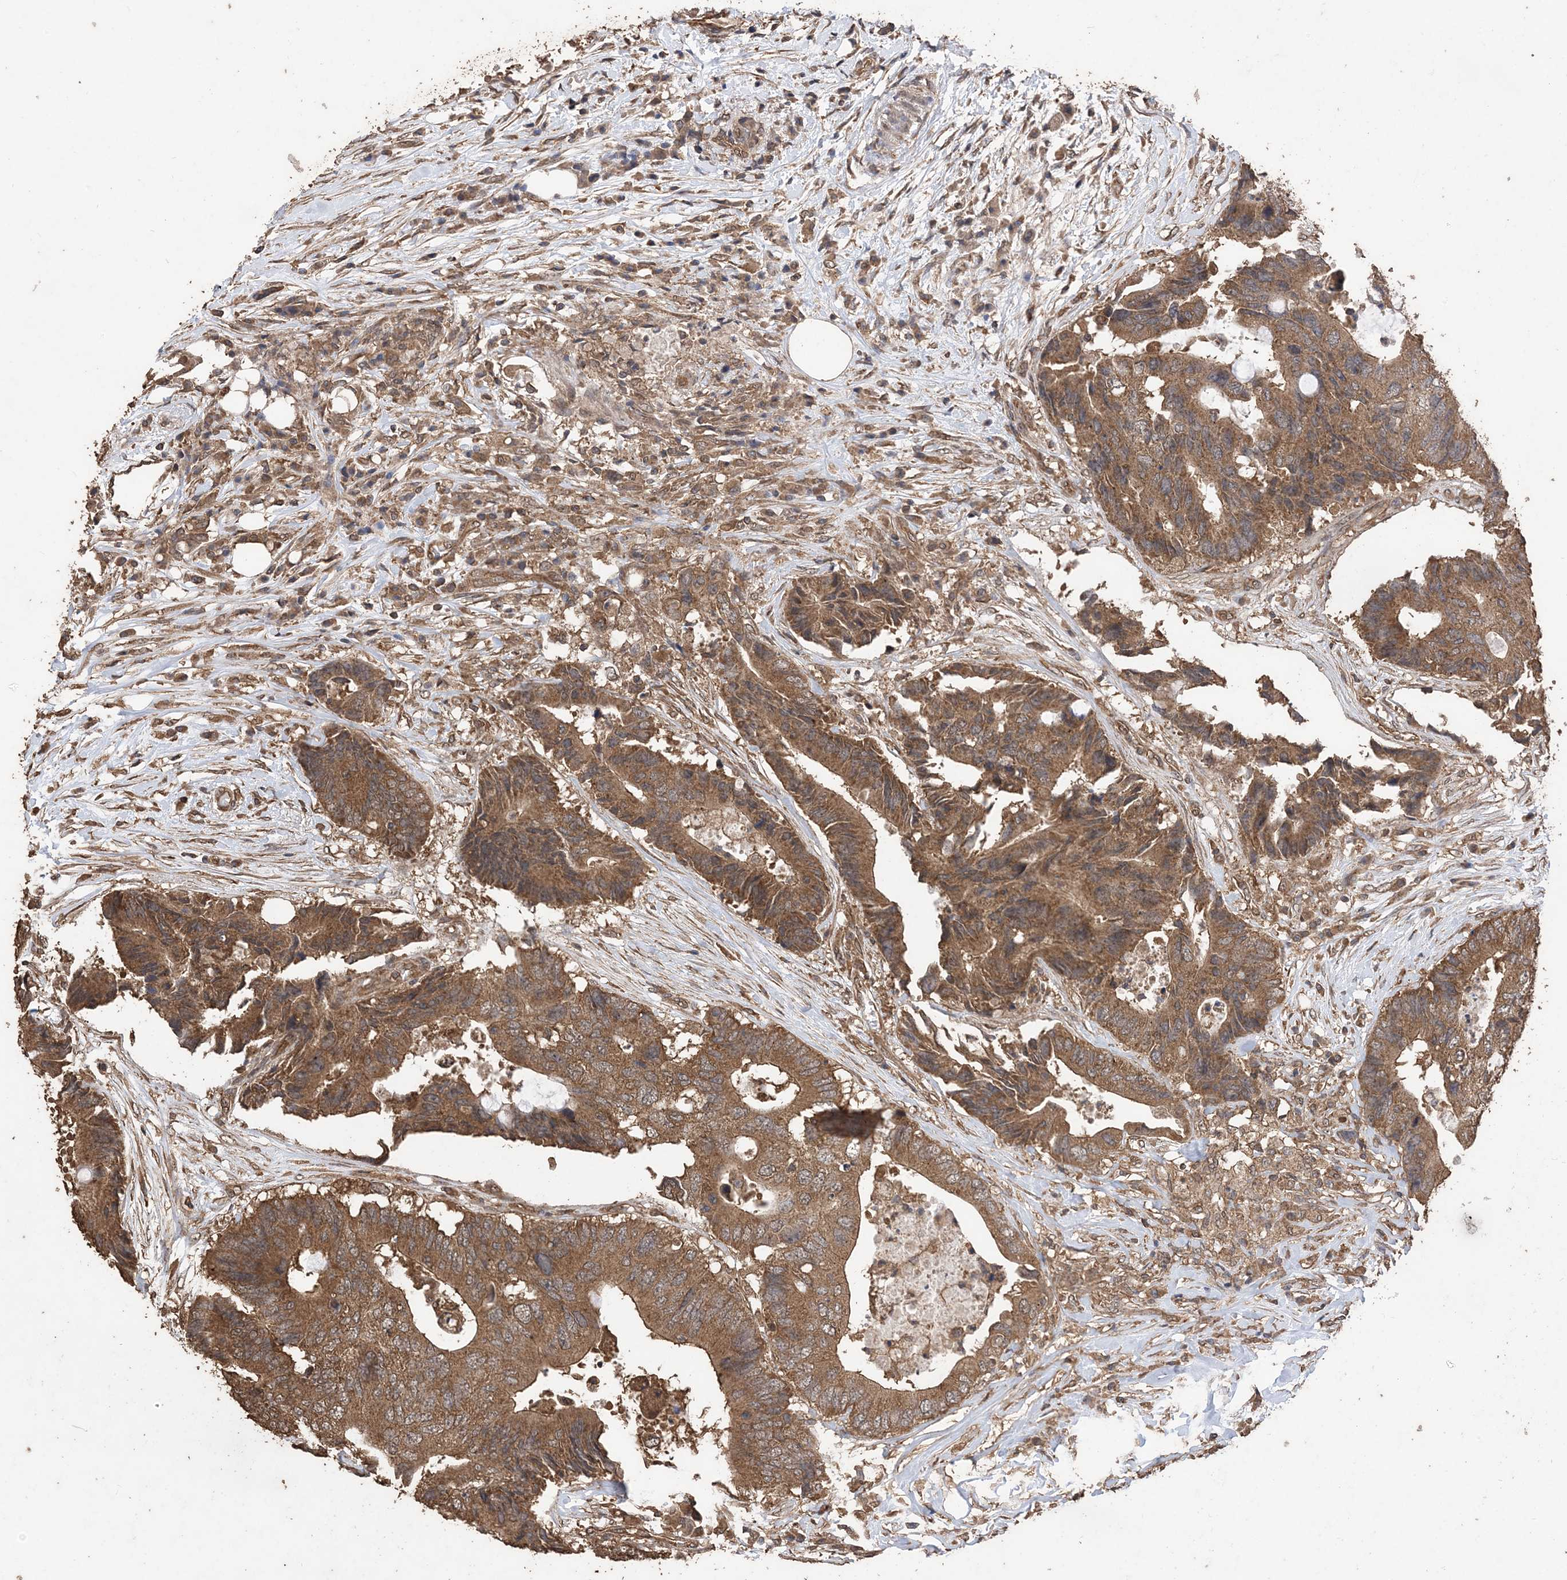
{"staining": {"intensity": "moderate", "quantity": ">75%", "location": "cytoplasmic/membranous"}, "tissue": "colorectal cancer", "cell_type": "Tumor cells", "image_type": "cancer", "snomed": [{"axis": "morphology", "description": "Adenocarcinoma, NOS"}, {"axis": "topography", "description": "Colon"}], "caption": "IHC of colorectal adenocarcinoma reveals medium levels of moderate cytoplasmic/membranous expression in approximately >75% of tumor cells. (DAB = brown stain, brightfield microscopy at high magnification).", "gene": "ZKSCAN5", "patient": {"sex": "male", "age": 71}}